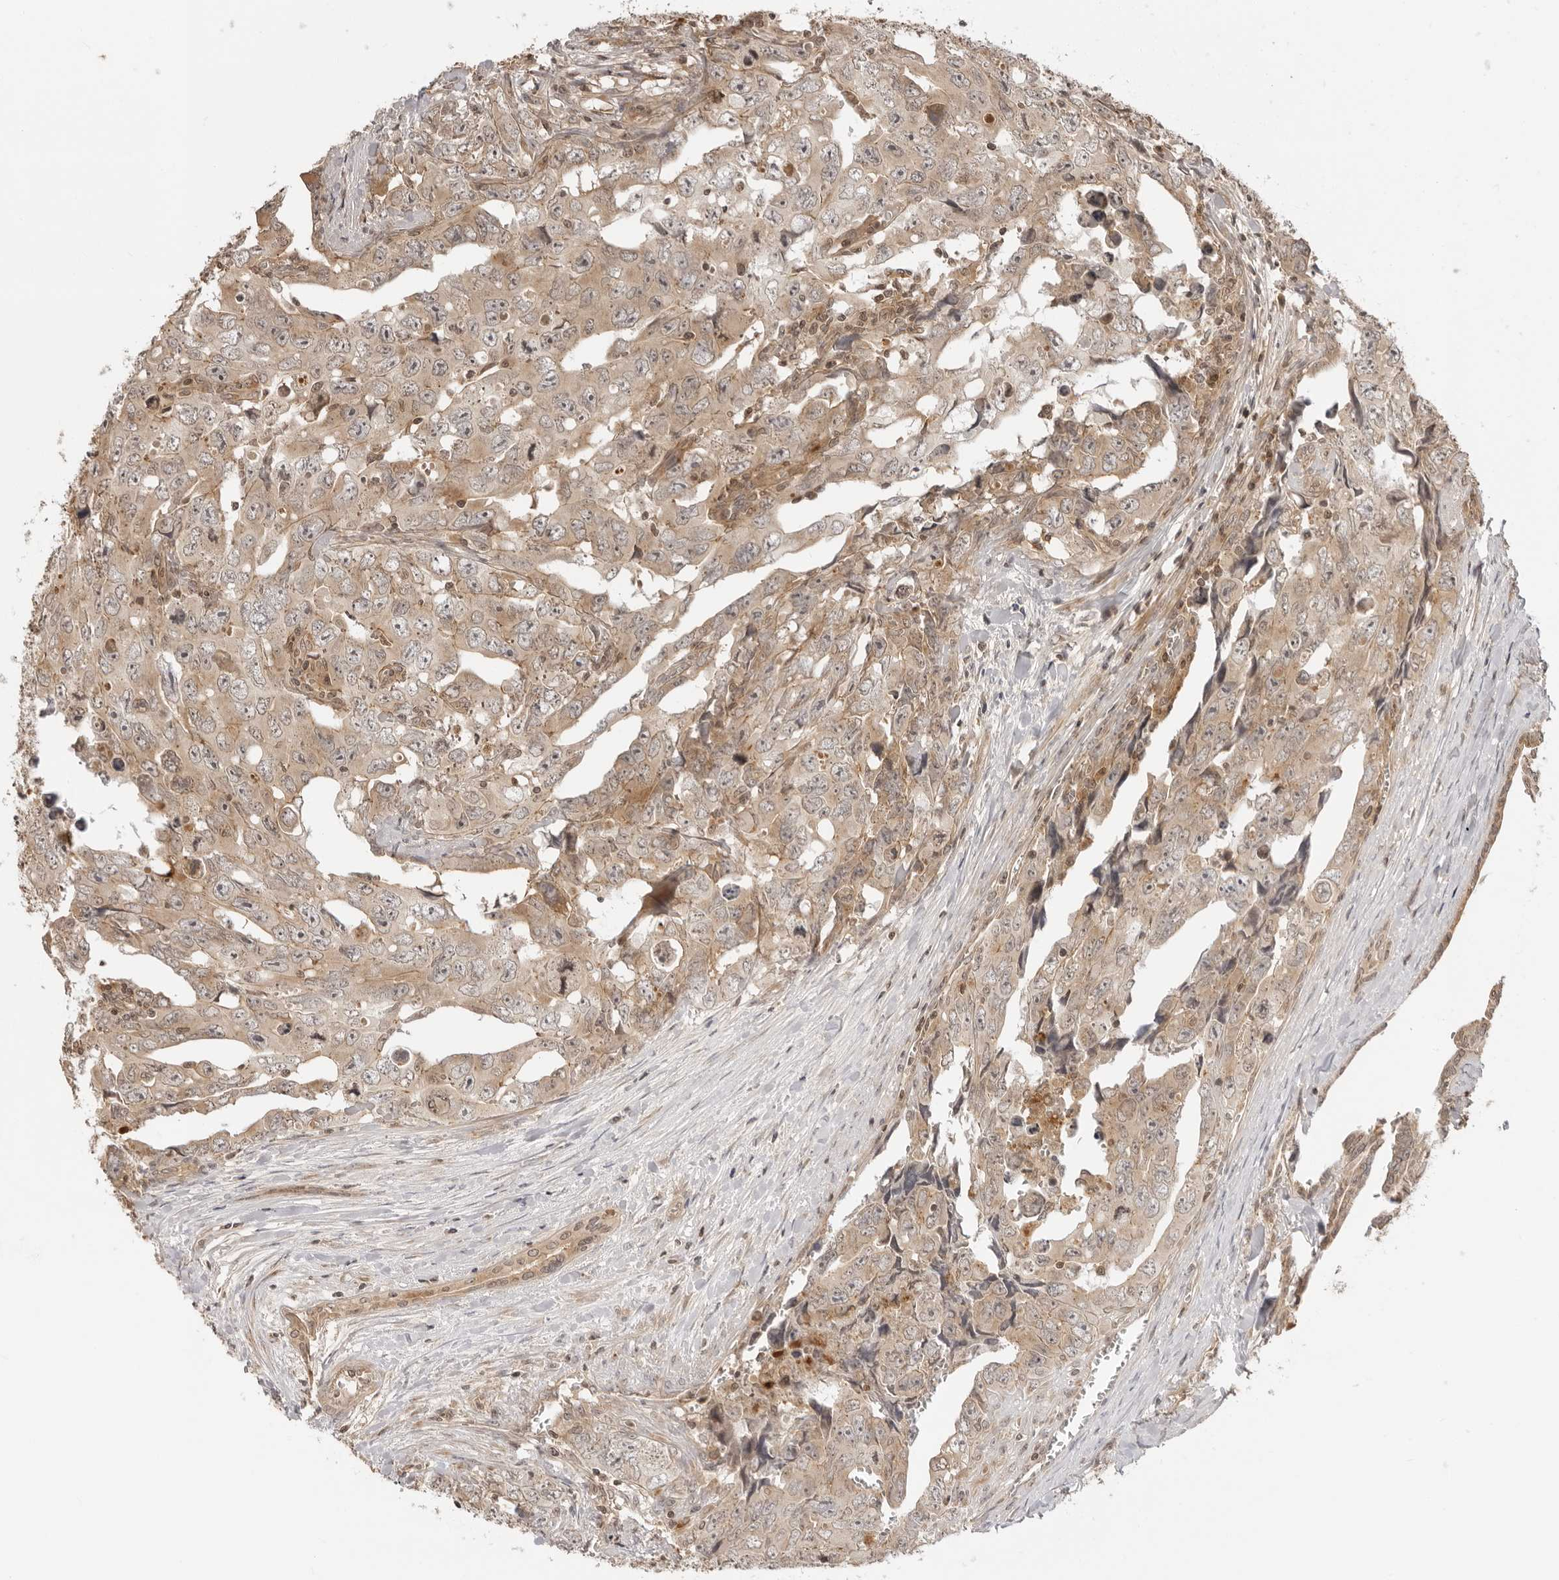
{"staining": {"intensity": "weak", "quantity": ">75%", "location": "cytoplasmic/membranous,nuclear"}, "tissue": "testis cancer", "cell_type": "Tumor cells", "image_type": "cancer", "snomed": [{"axis": "morphology", "description": "Carcinoma, Embryonal, NOS"}, {"axis": "topography", "description": "Testis"}], "caption": "Immunohistochemistry (IHC) of testis embryonal carcinoma demonstrates low levels of weak cytoplasmic/membranous and nuclear positivity in approximately >75% of tumor cells. The staining was performed using DAB (3,3'-diaminobenzidine), with brown indicating positive protein expression. Nuclei are stained blue with hematoxylin.", "gene": "IKBKE", "patient": {"sex": "male", "age": 28}}